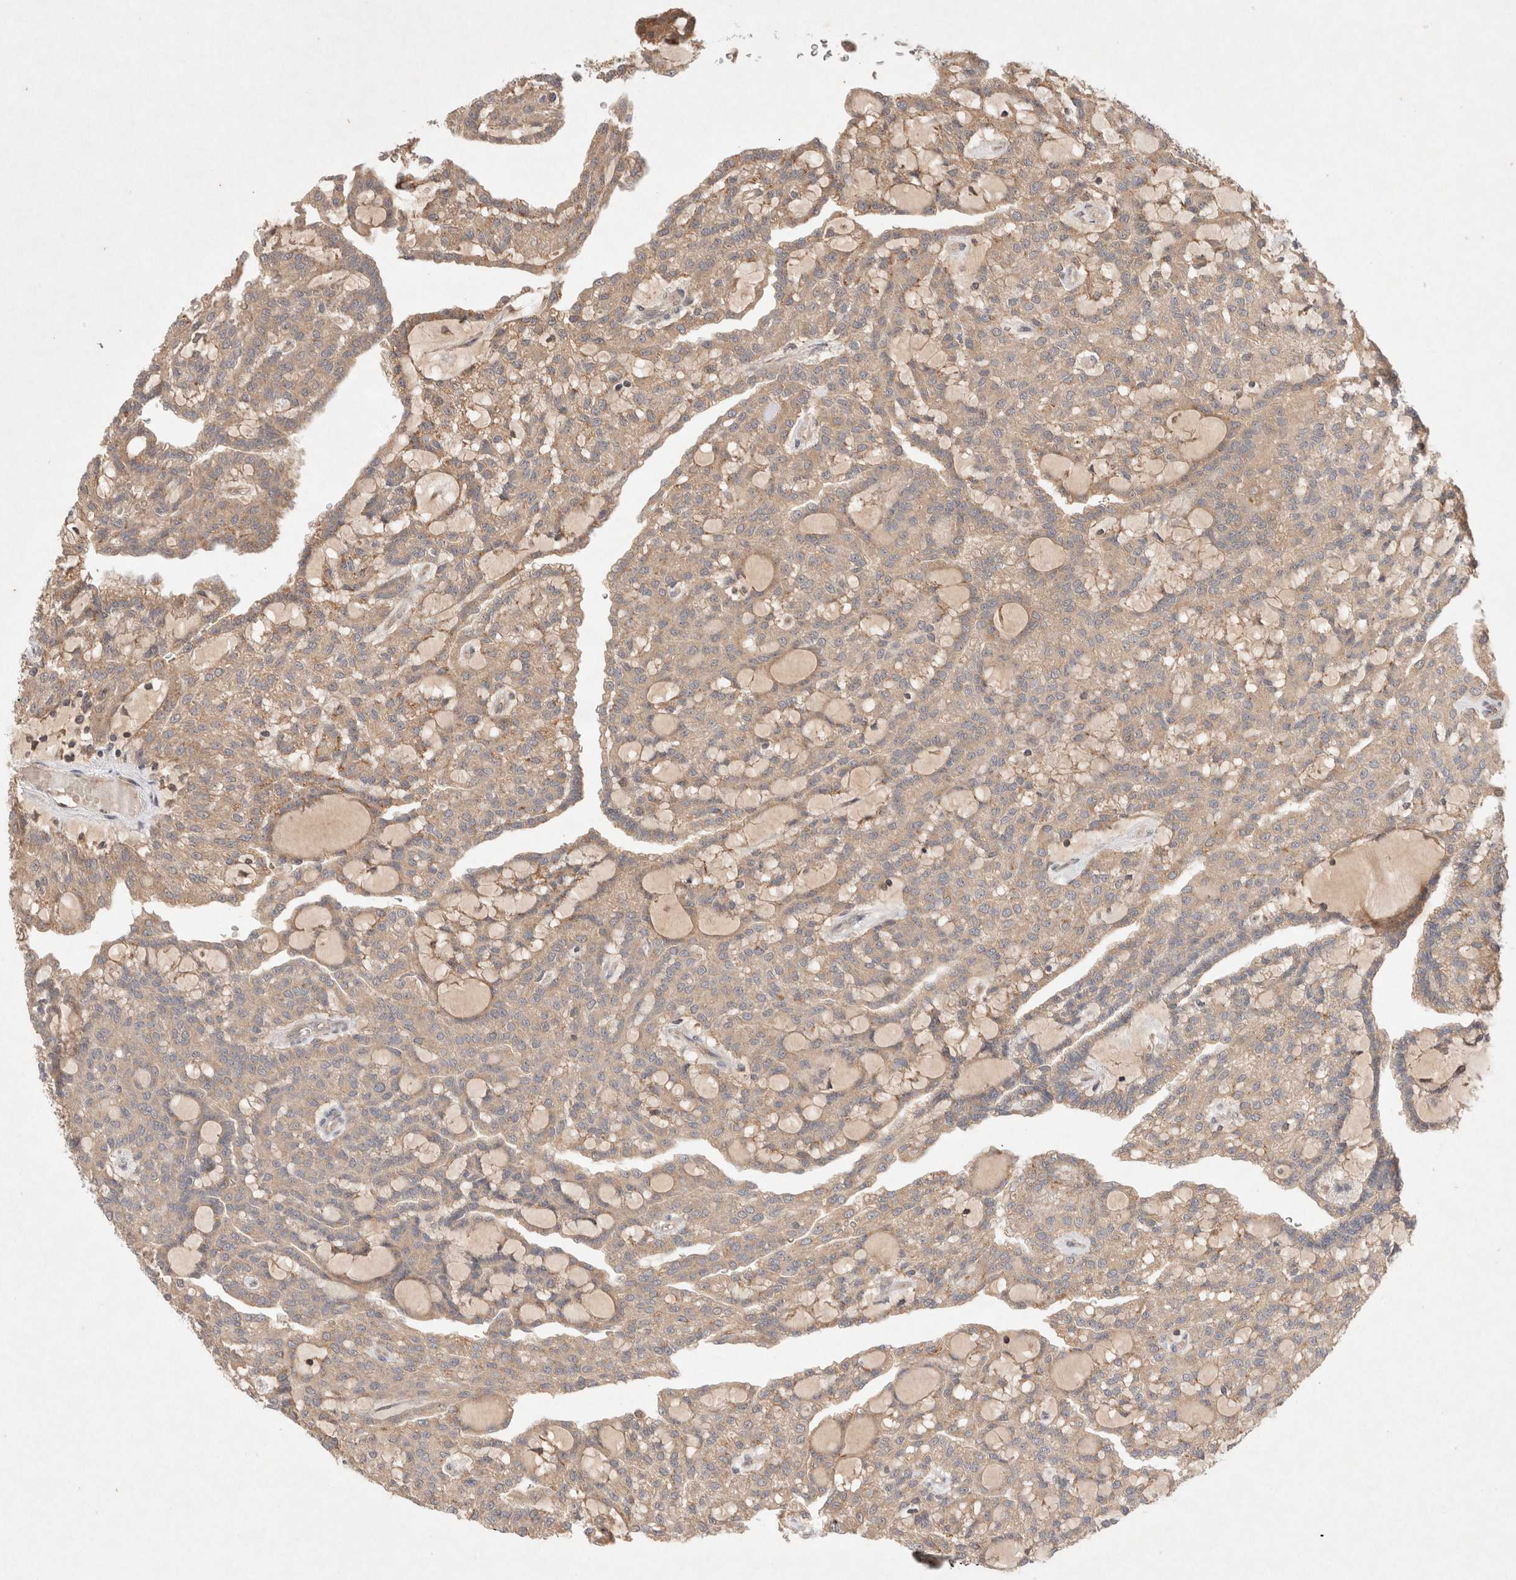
{"staining": {"intensity": "weak", "quantity": ">75%", "location": "cytoplasmic/membranous"}, "tissue": "renal cancer", "cell_type": "Tumor cells", "image_type": "cancer", "snomed": [{"axis": "morphology", "description": "Adenocarcinoma, NOS"}, {"axis": "topography", "description": "Kidney"}], "caption": "About >75% of tumor cells in human renal cancer demonstrate weak cytoplasmic/membranous protein expression as visualized by brown immunohistochemical staining.", "gene": "KLHL20", "patient": {"sex": "male", "age": 63}}